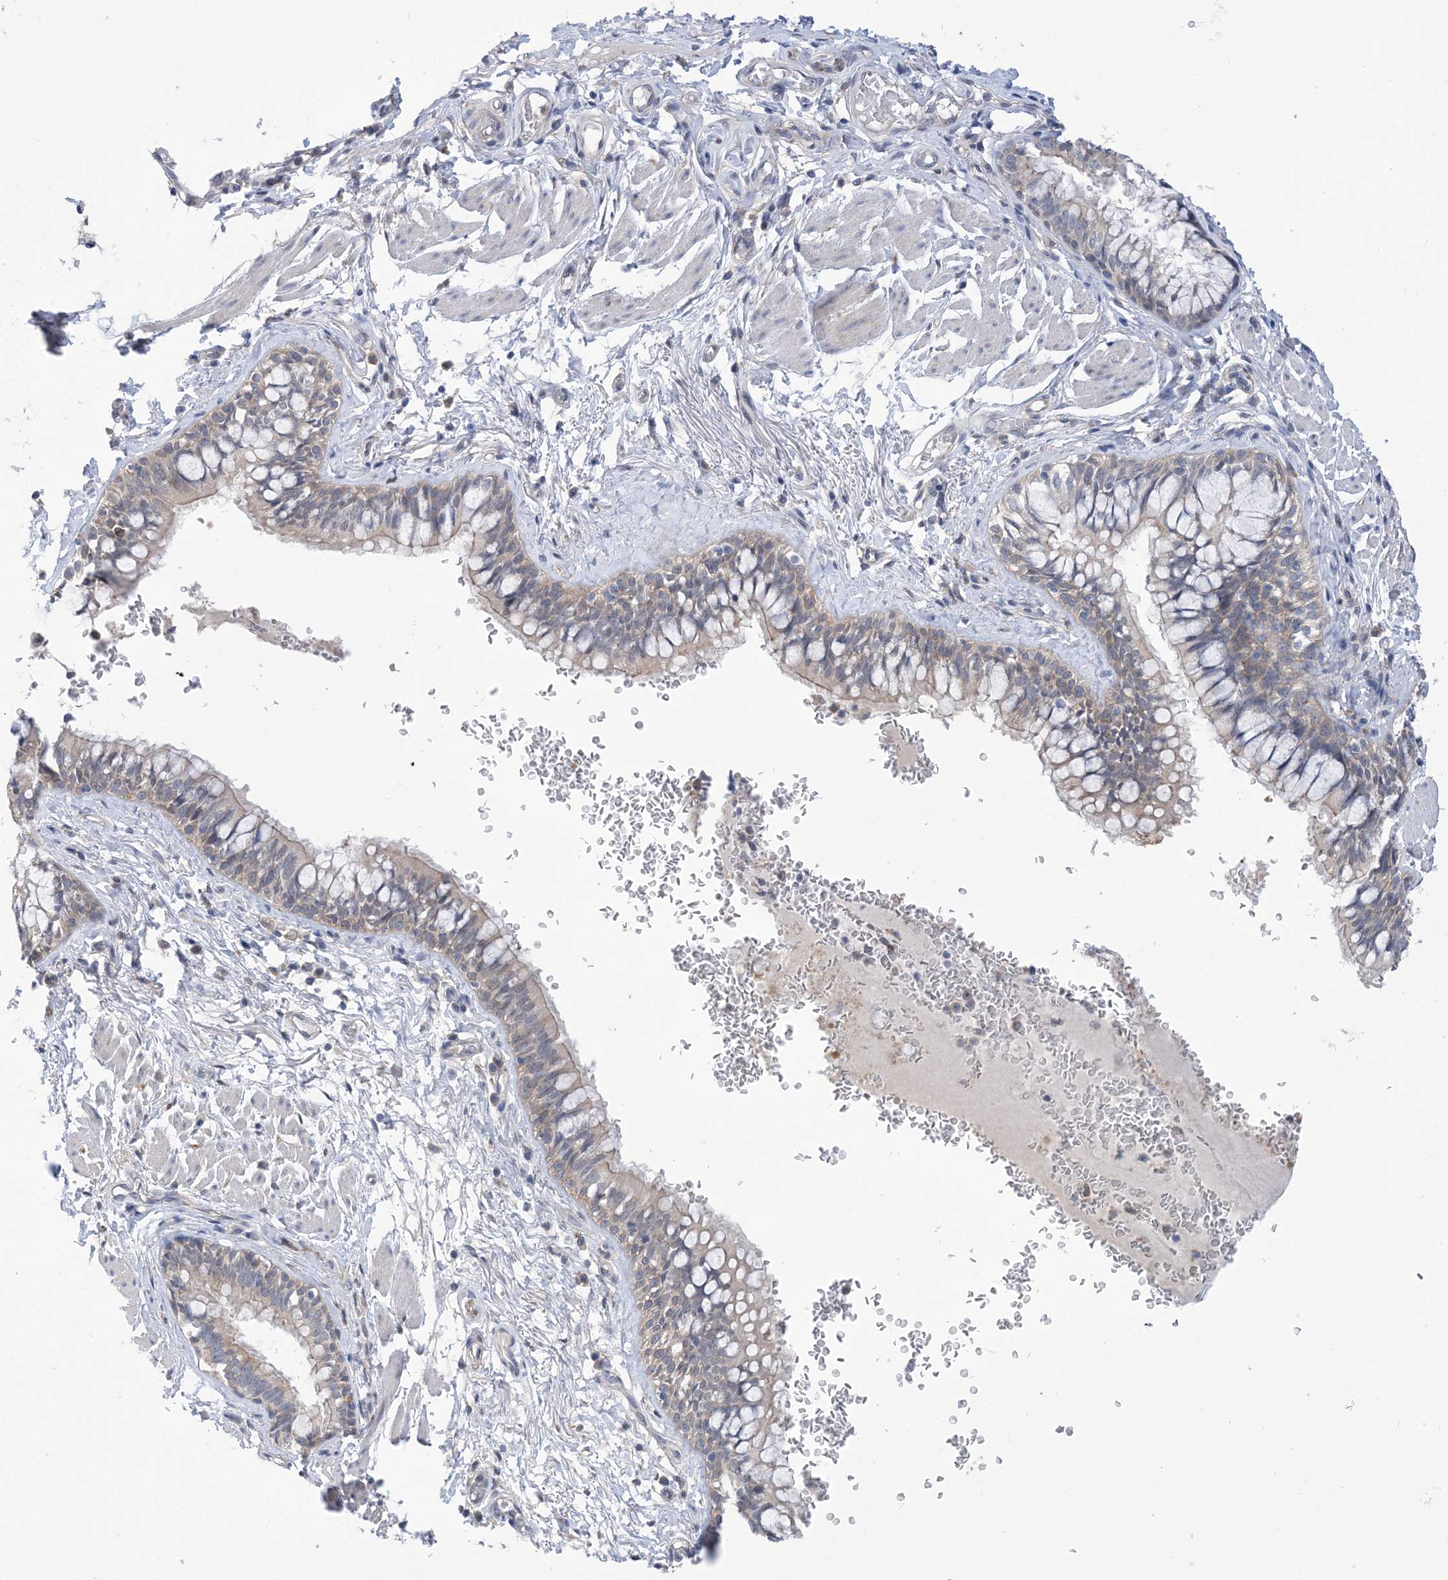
{"staining": {"intensity": "negative", "quantity": "none", "location": "none"}, "tissue": "bronchus", "cell_type": "Respiratory epithelial cells", "image_type": "normal", "snomed": [{"axis": "morphology", "description": "Normal tissue, NOS"}, {"axis": "topography", "description": "Cartilage tissue"}, {"axis": "topography", "description": "Bronchus"}], "caption": "Immunohistochemical staining of normal bronchus shows no significant expression in respiratory epithelial cells. (DAB (3,3'-diaminobenzidine) IHC with hematoxylin counter stain).", "gene": "EHBP1", "patient": {"sex": "female", "age": 36}}